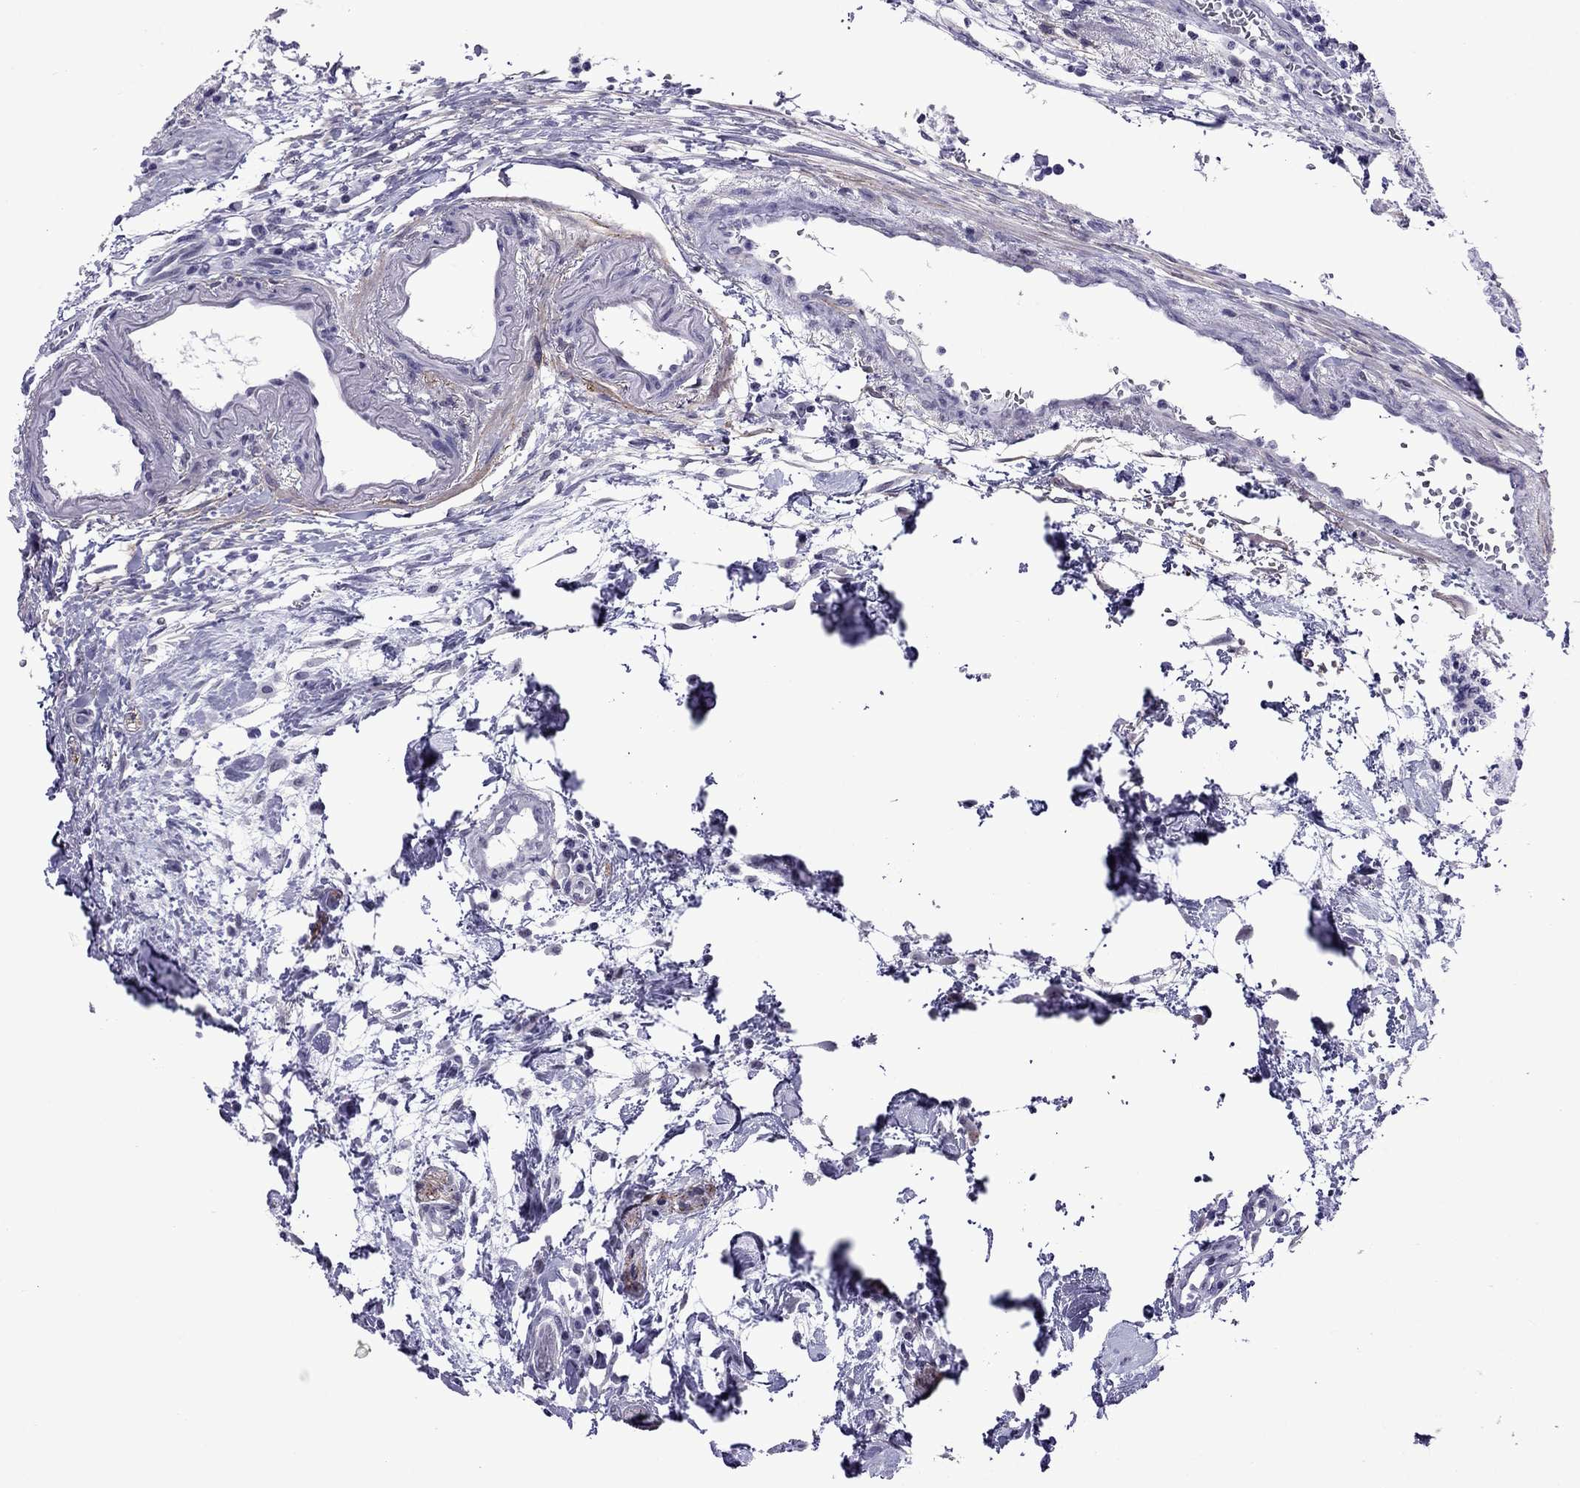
{"staining": {"intensity": "negative", "quantity": "none", "location": "none"}, "tissue": "colorectal cancer", "cell_type": "Tumor cells", "image_type": "cancer", "snomed": [{"axis": "morphology", "description": "Adenocarcinoma, NOS"}, {"axis": "topography", "description": "Colon"}], "caption": "Colorectal cancer (adenocarcinoma) stained for a protein using IHC displays no positivity tumor cells.", "gene": "ZNF646", "patient": {"sex": "female", "age": 70}}